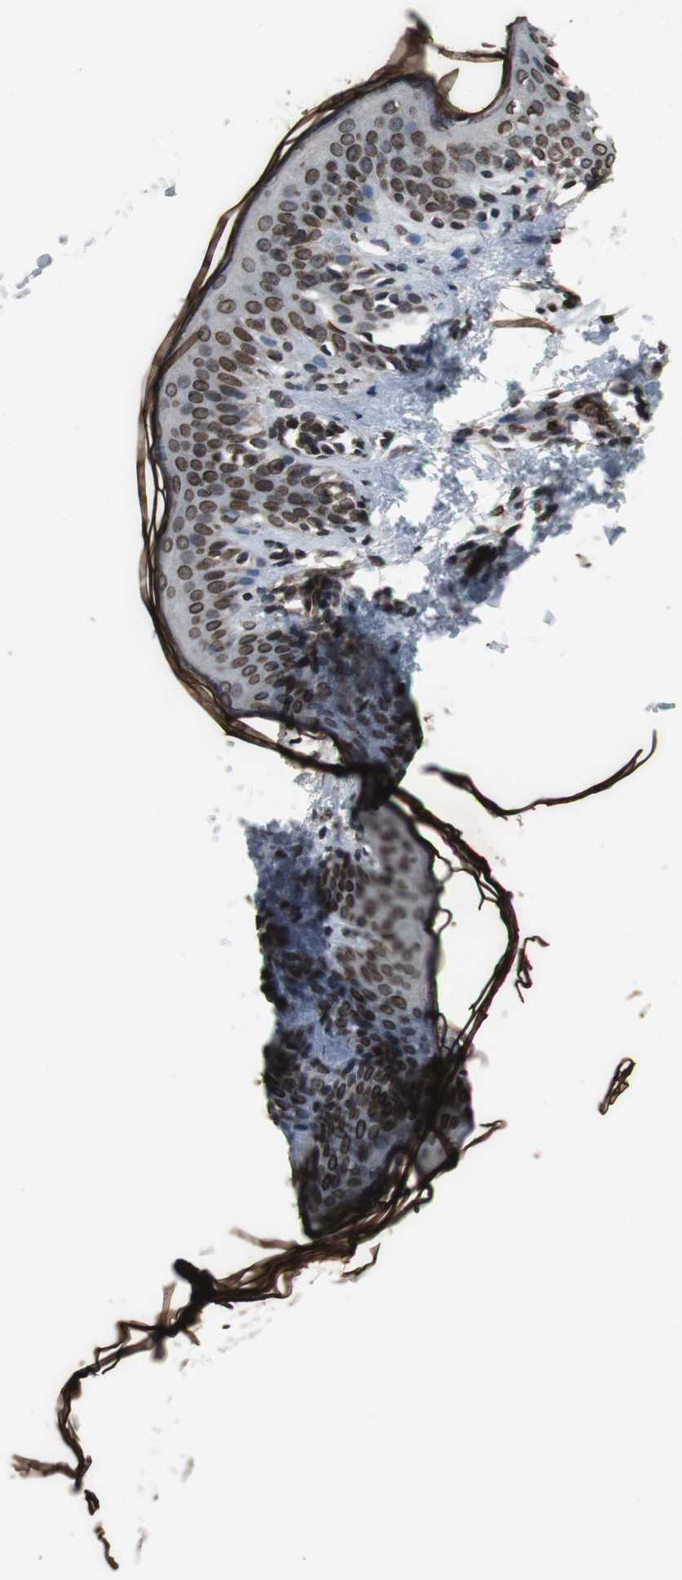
{"staining": {"intensity": "moderate", "quantity": ">75%", "location": "nuclear"}, "tissue": "skin", "cell_type": "Fibroblasts", "image_type": "normal", "snomed": [{"axis": "morphology", "description": "Normal tissue, NOS"}, {"axis": "topography", "description": "Skin"}], "caption": "Protein analysis of normal skin reveals moderate nuclear expression in about >75% of fibroblasts. Nuclei are stained in blue.", "gene": "LMNA", "patient": {"sex": "female", "age": 4}}